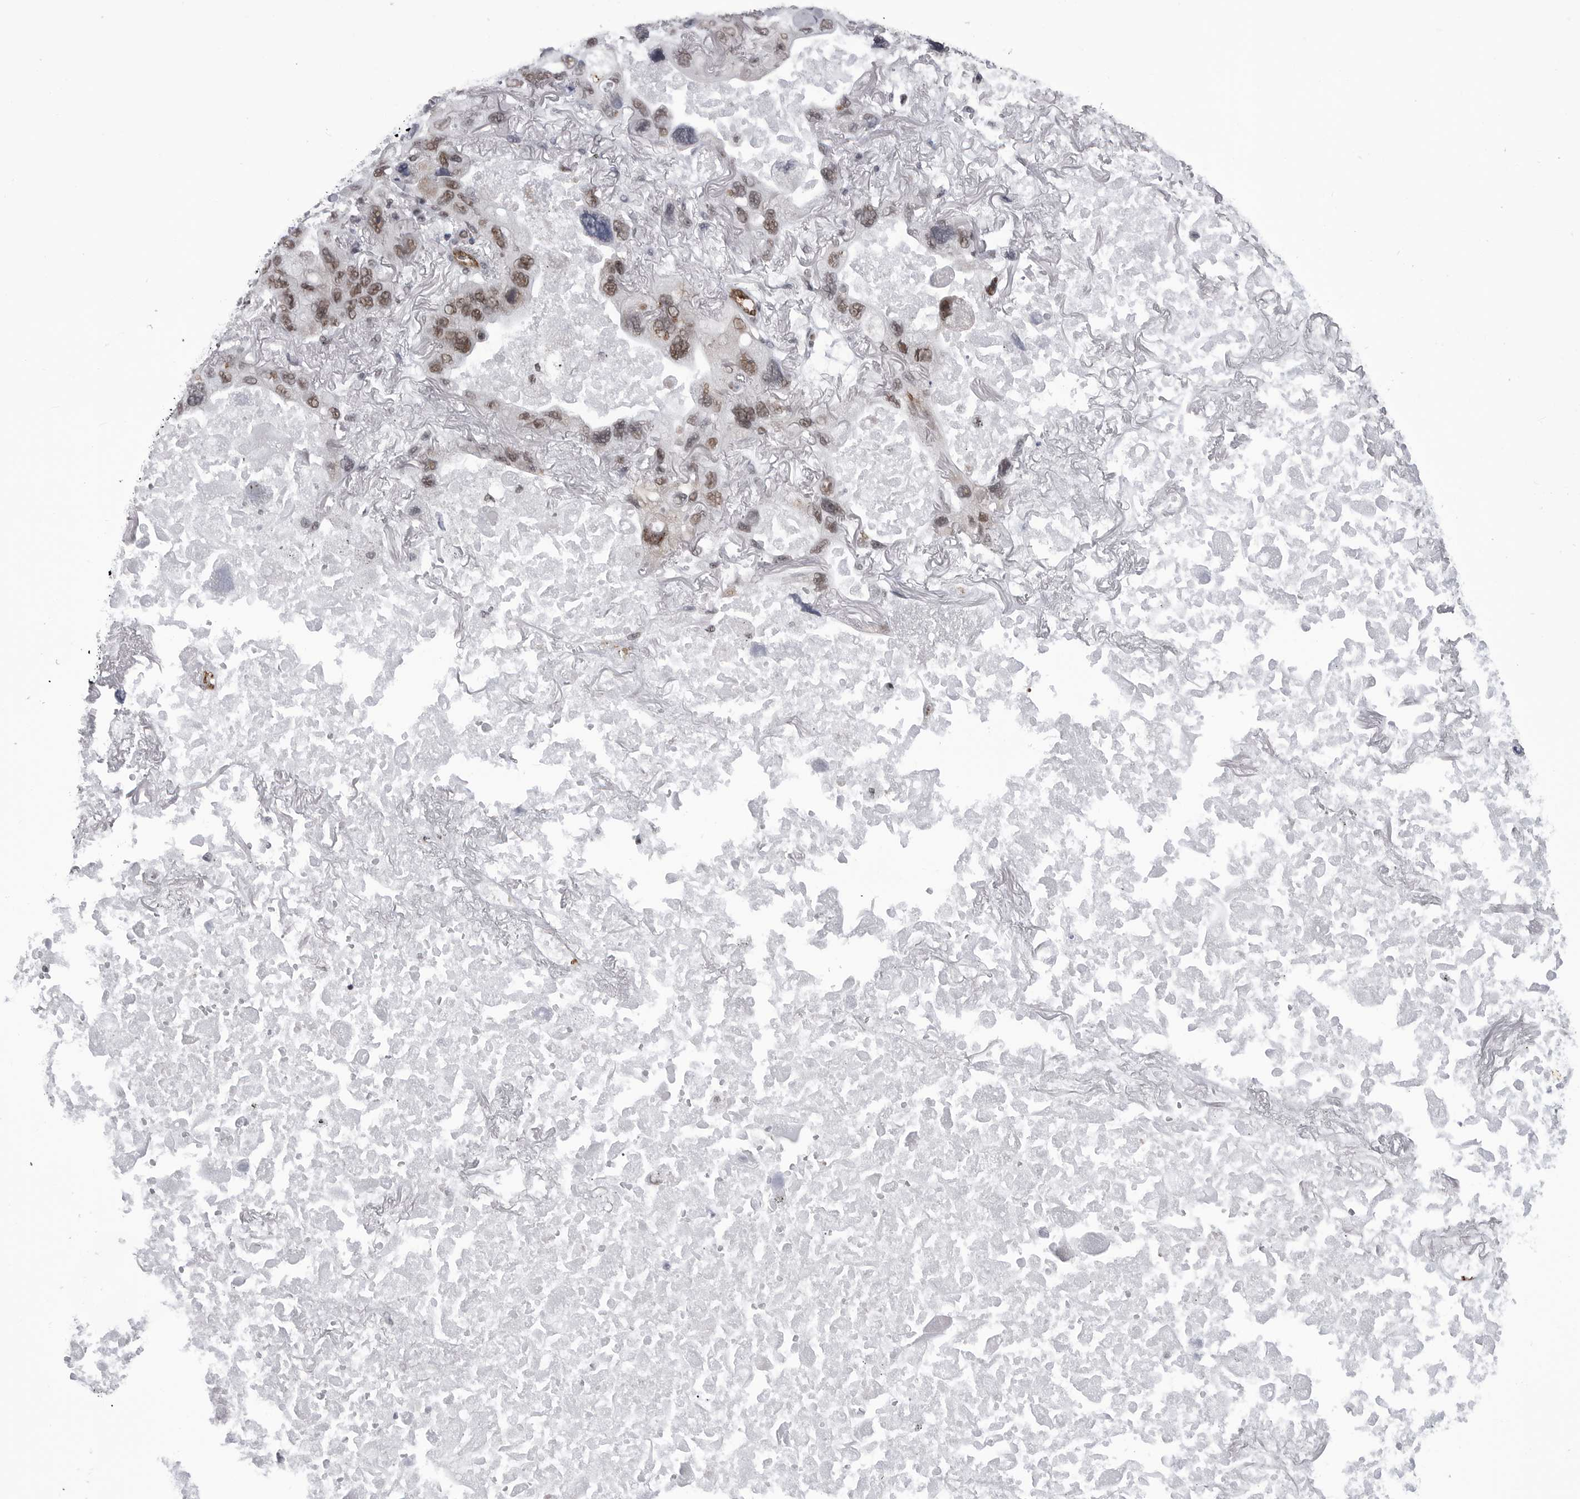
{"staining": {"intensity": "moderate", "quantity": ">75%", "location": "nuclear"}, "tissue": "lung cancer", "cell_type": "Tumor cells", "image_type": "cancer", "snomed": [{"axis": "morphology", "description": "Squamous cell carcinoma, NOS"}, {"axis": "topography", "description": "Lung"}], "caption": "Lung cancer (squamous cell carcinoma) stained for a protein displays moderate nuclear positivity in tumor cells. Using DAB (3,3'-diaminobenzidine) (brown) and hematoxylin (blue) stains, captured at high magnification using brightfield microscopy.", "gene": "RNF26", "patient": {"sex": "female", "age": 73}}